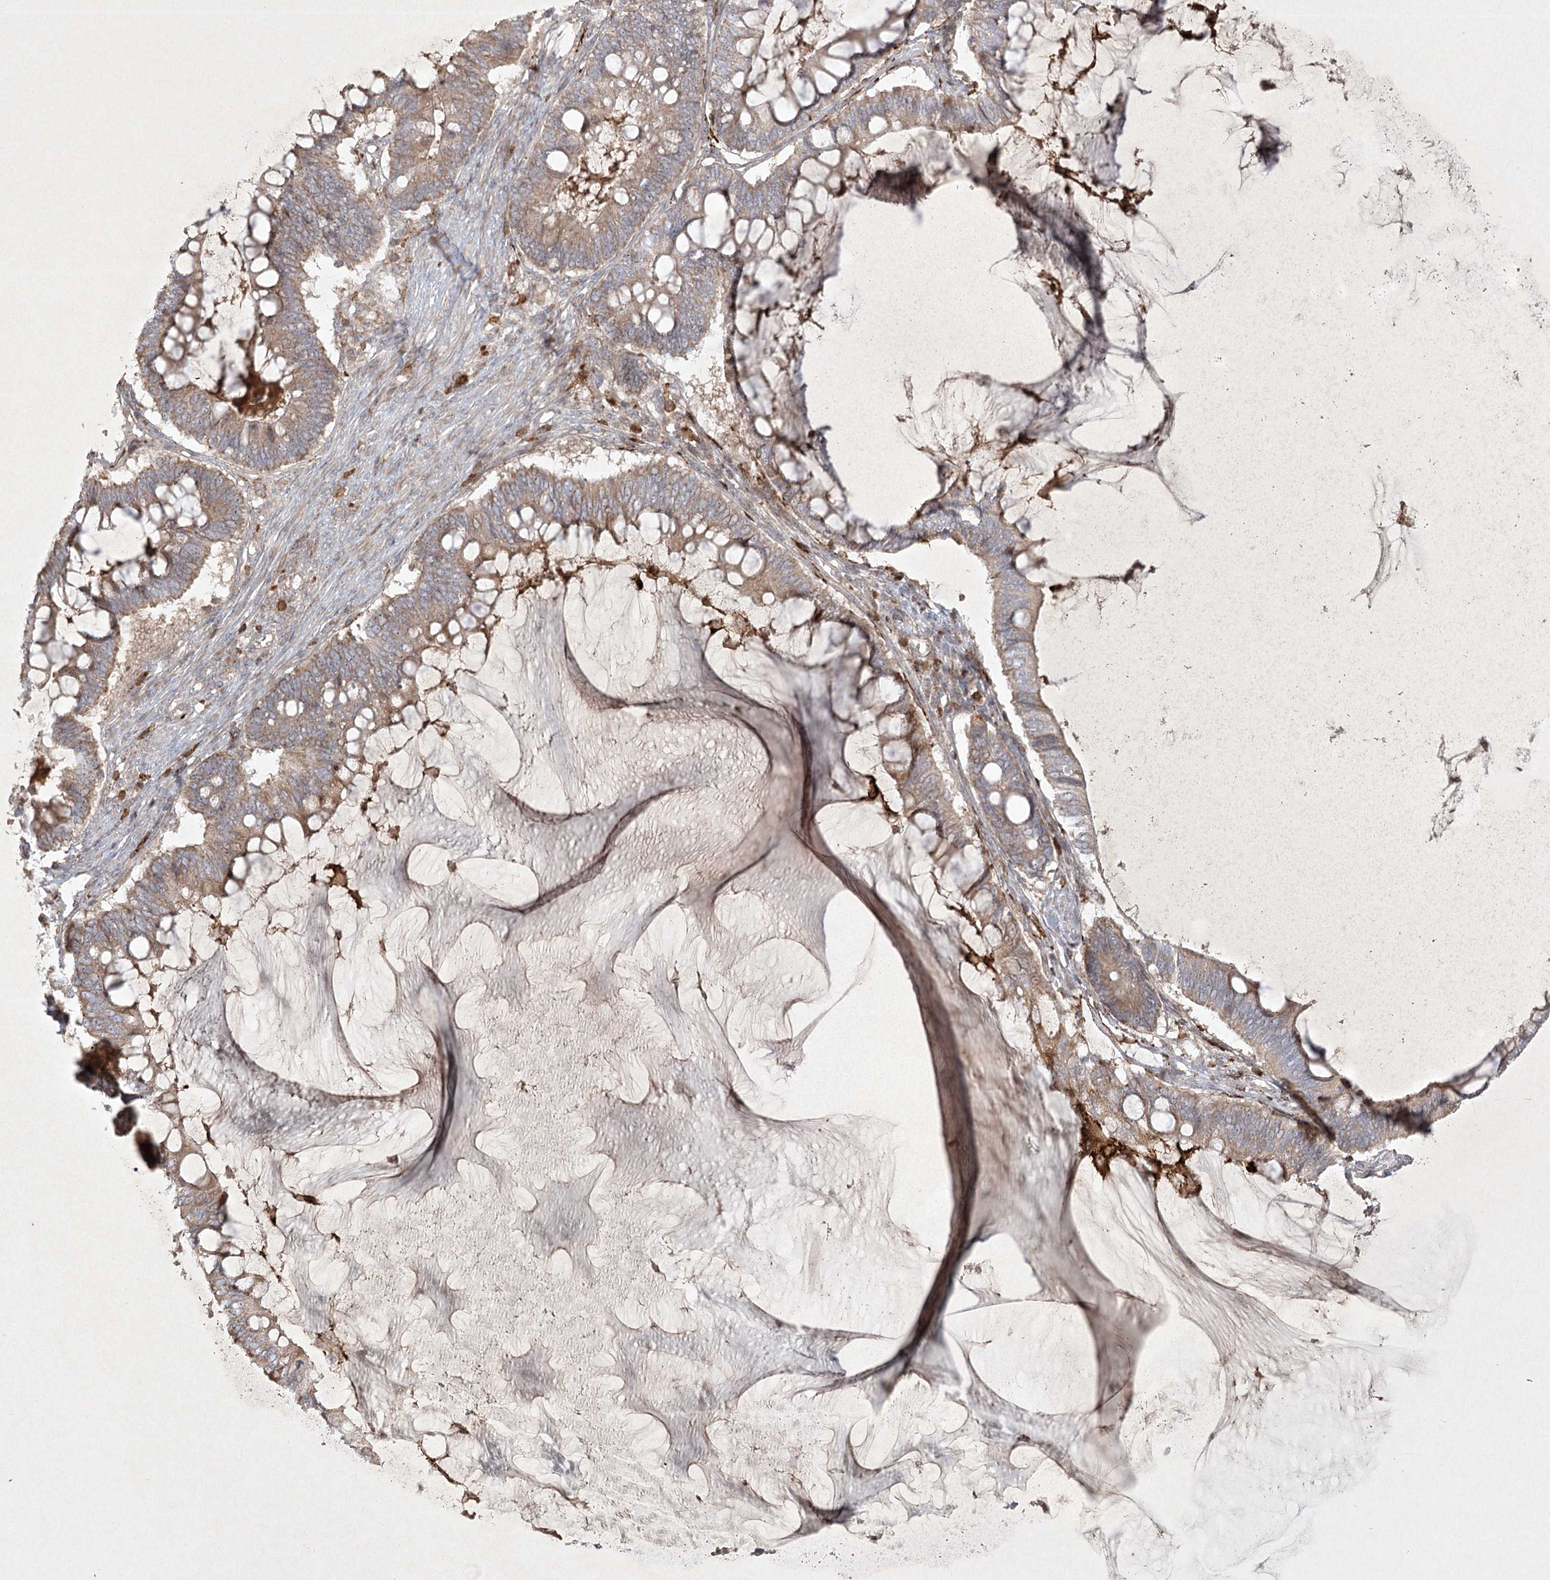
{"staining": {"intensity": "moderate", "quantity": ">75%", "location": "cytoplasmic/membranous"}, "tissue": "ovarian cancer", "cell_type": "Tumor cells", "image_type": "cancer", "snomed": [{"axis": "morphology", "description": "Cystadenocarcinoma, mucinous, NOS"}, {"axis": "topography", "description": "Ovary"}], "caption": "Ovarian cancer tissue reveals moderate cytoplasmic/membranous positivity in approximately >75% of tumor cells, visualized by immunohistochemistry.", "gene": "KBTBD4", "patient": {"sex": "female", "age": 61}}